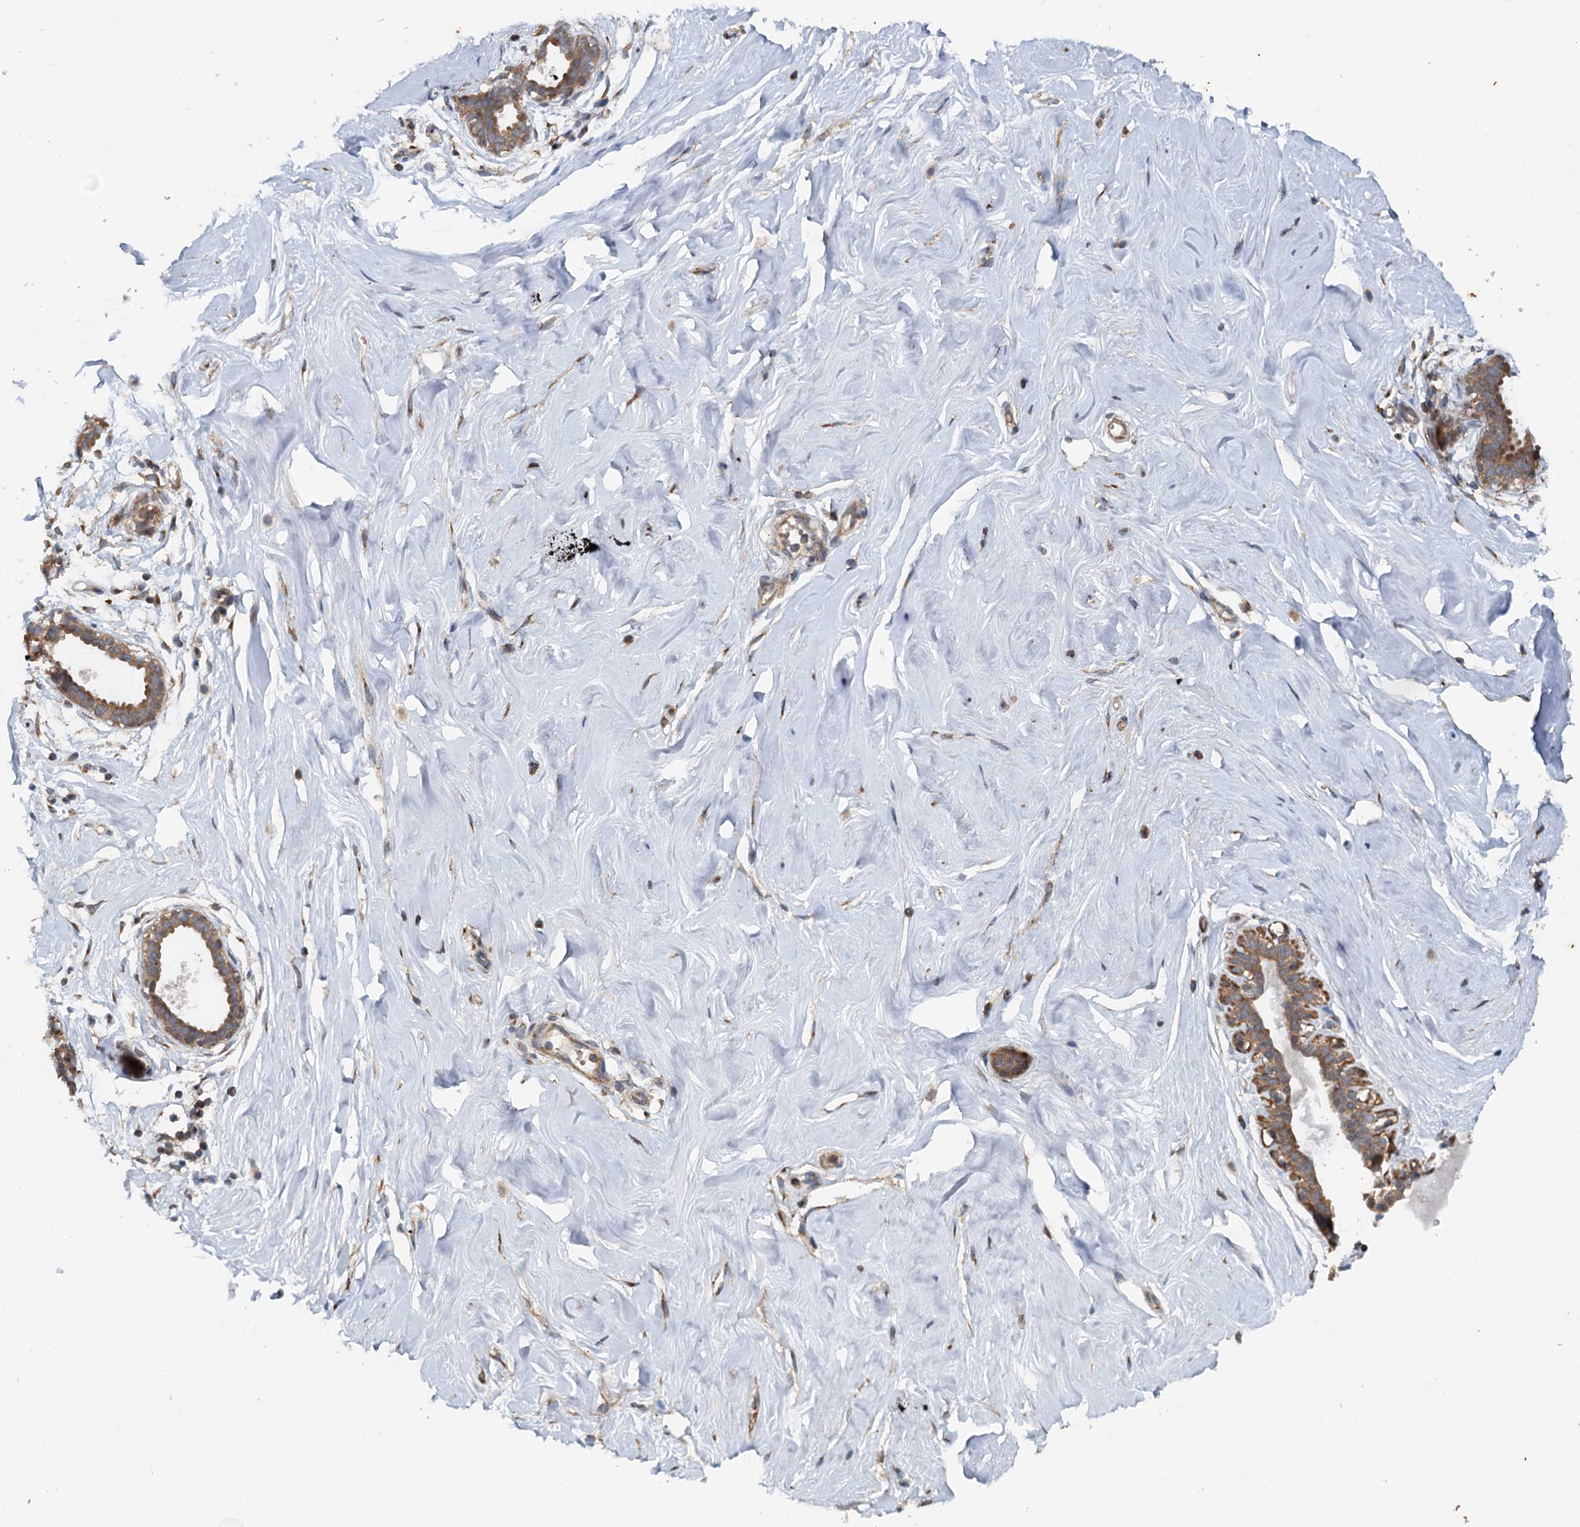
{"staining": {"intensity": "negative", "quantity": "none", "location": "none"}, "tissue": "breast", "cell_type": "Adipocytes", "image_type": "normal", "snomed": [{"axis": "morphology", "description": "Normal tissue, NOS"}, {"axis": "morphology", "description": "Adenoma, NOS"}, {"axis": "topography", "description": "Breast"}], "caption": "Protein analysis of benign breast exhibits no significant expression in adipocytes.", "gene": "TEDC1", "patient": {"sex": "female", "age": 23}}